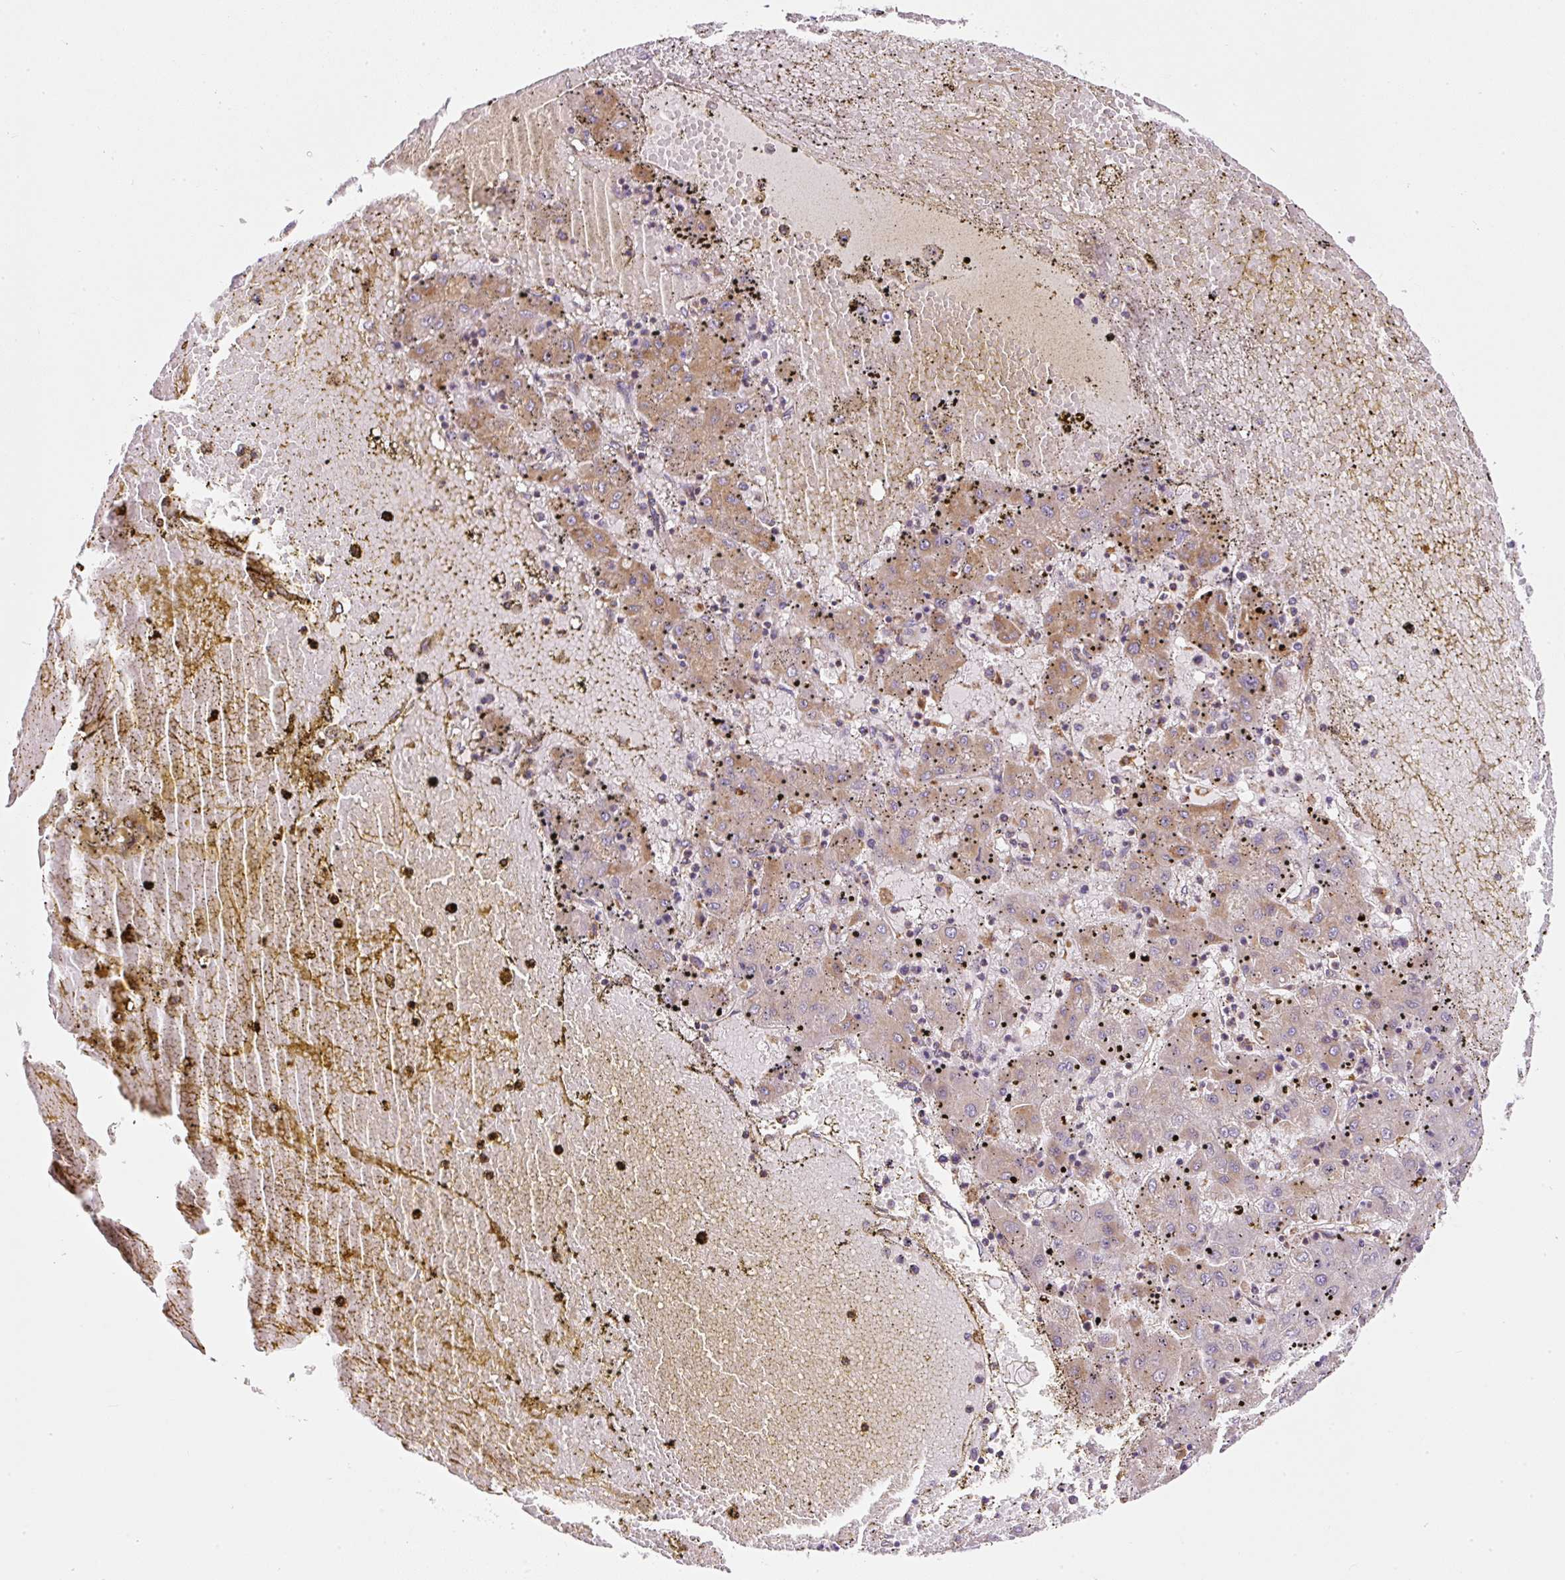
{"staining": {"intensity": "moderate", "quantity": "25%-75%", "location": "cytoplasmic/membranous"}, "tissue": "liver cancer", "cell_type": "Tumor cells", "image_type": "cancer", "snomed": [{"axis": "morphology", "description": "Carcinoma, Hepatocellular, NOS"}, {"axis": "topography", "description": "Liver"}], "caption": "A photomicrograph of human liver cancer (hepatocellular carcinoma) stained for a protein reveals moderate cytoplasmic/membranous brown staining in tumor cells.", "gene": "ERAP2", "patient": {"sex": "male", "age": 72}}